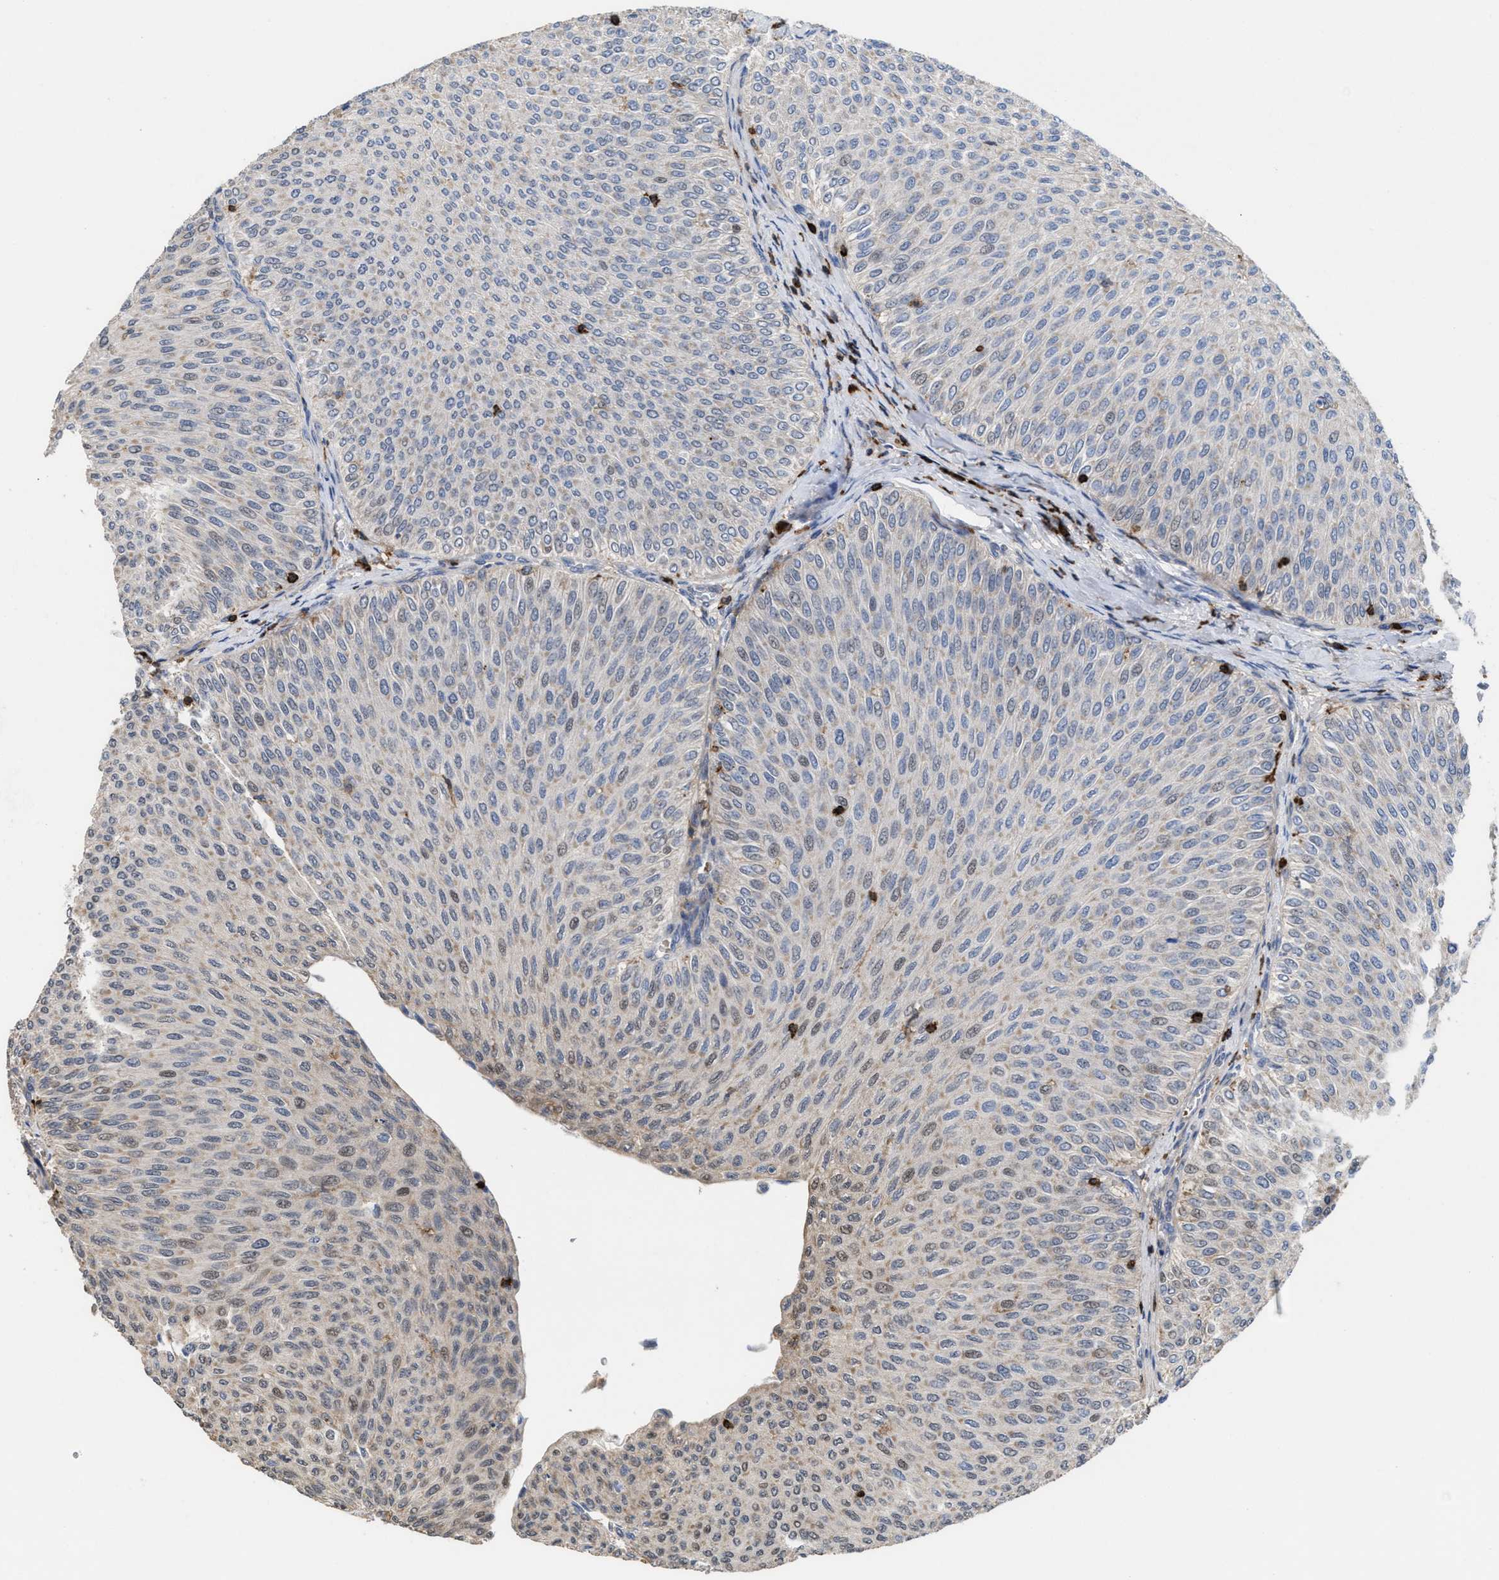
{"staining": {"intensity": "weak", "quantity": "<25%", "location": "cytoplasmic/membranous"}, "tissue": "urothelial cancer", "cell_type": "Tumor cells", "image_type": "cancer", "snomed": [{"axis": "morphology", "description": "Urothelial carcinoma, Low grade"}, {"axis": "topography", "description": "Urinary bladder"}], "caption": "Immunohistochemistry (IHC) photomicrograph of human urothelial carcinoma (low-grade) stained for a protein (brown), which reveals no staining in tumor cells. (Brightfield microscopy of DAB (3,3'-diaminobenzidine) IHC at high magnification).", "gene": "PTPRE", "patient": {"sex": "male", "age": 78}}